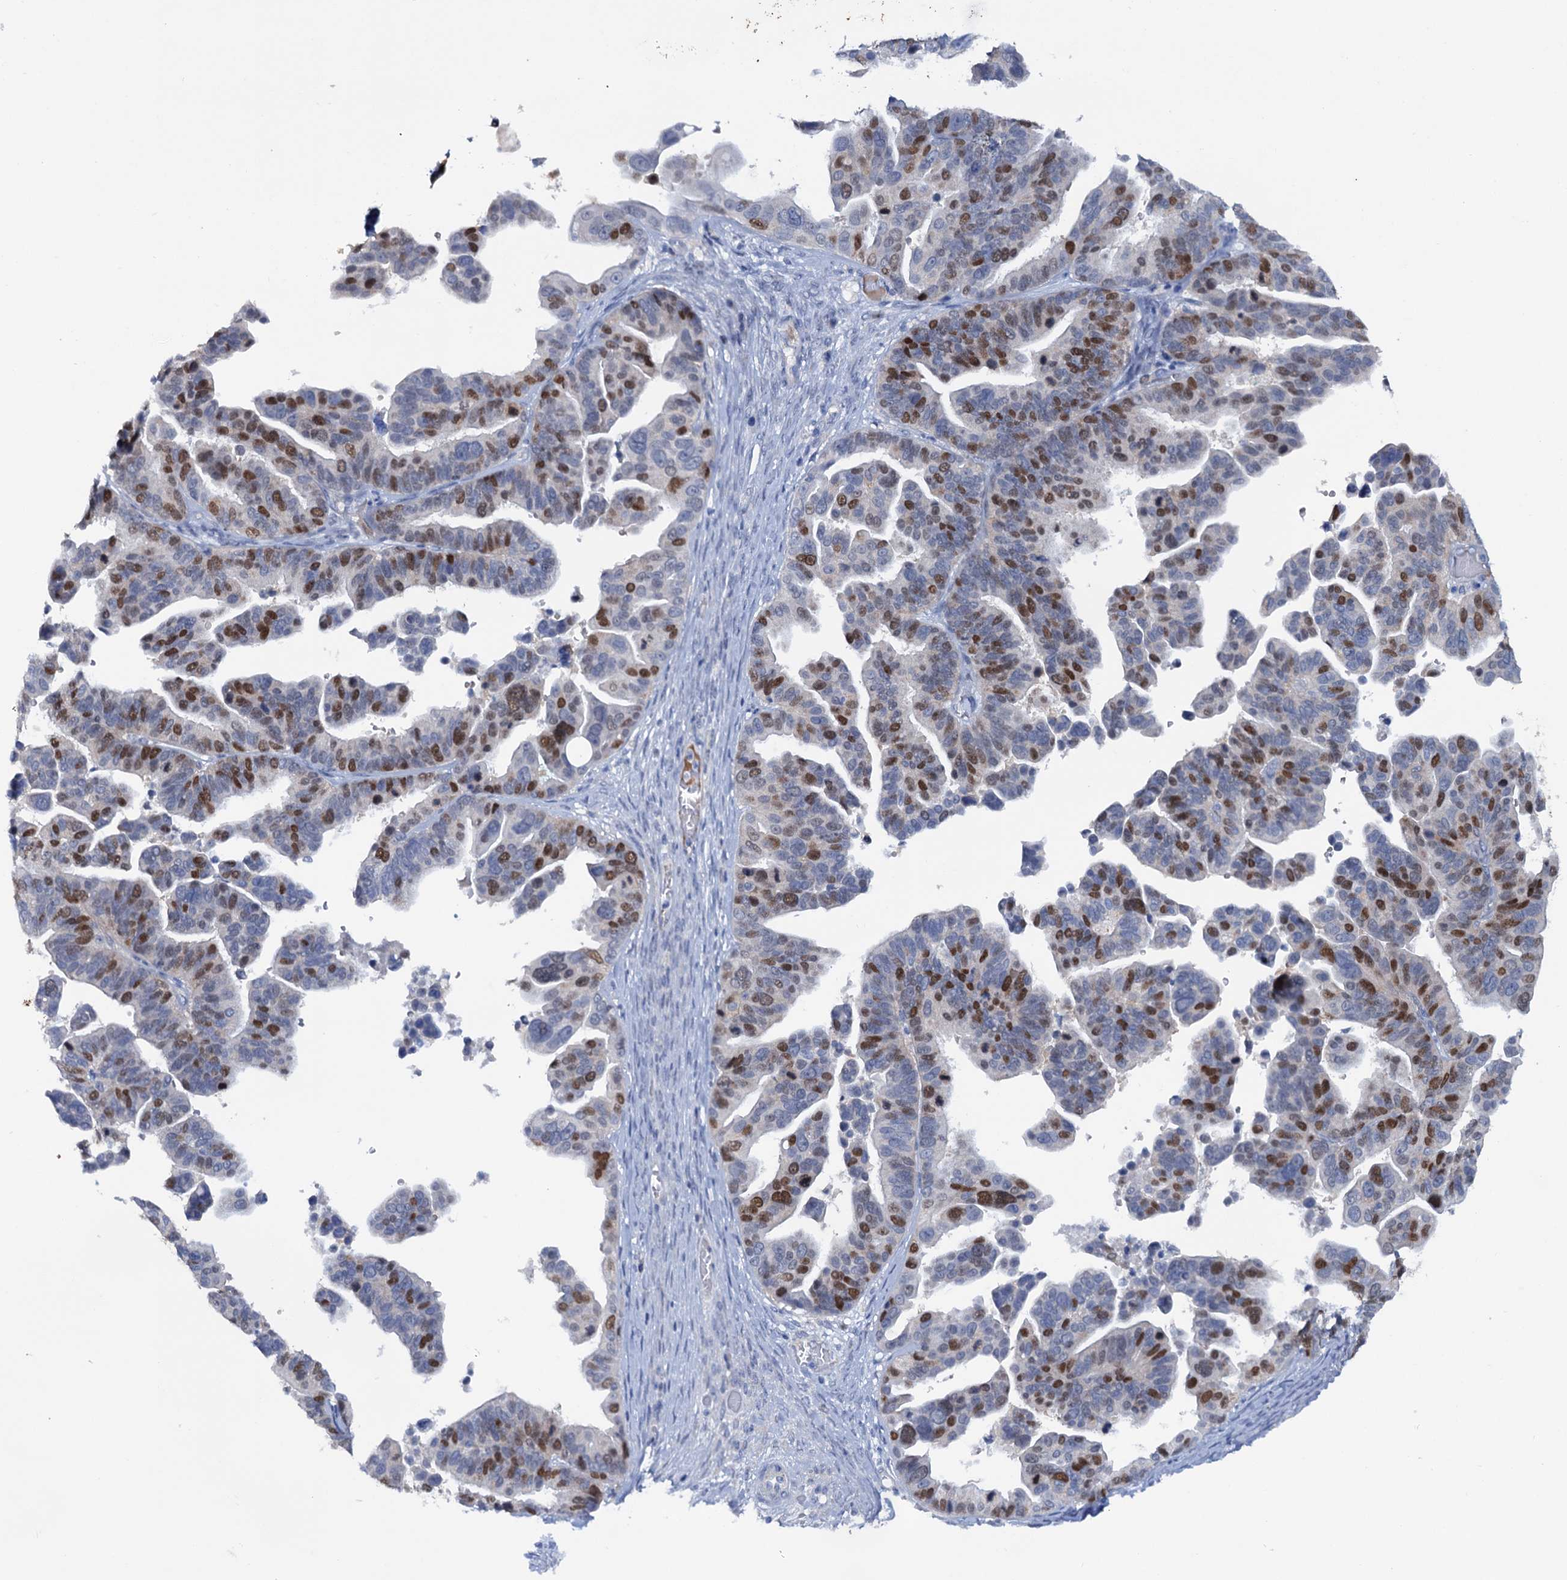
{"staining": {"intensity": "moderate", "quantity": "25%-75%", "location": "nuclear"}, "tissue": "ovarian cancer", "cell_type": "Tumor cells", "image_type": "cancer", "snomed": [{"axis": "morphology", "description": "Cystadenocarcinoma, serous, NOS"}, {"axis": "topography", "description": "Ovary"}], "caption": "Immunohistochemical staining of ovarian serous cystadenocarcinoma displays medium levels of moderate nuclear expression in approximately 25%-75% of tumor cells. Nuclei are stained in blue.", "gene": "FAM111B", "patient": {"sex": "female", "age": 56}}